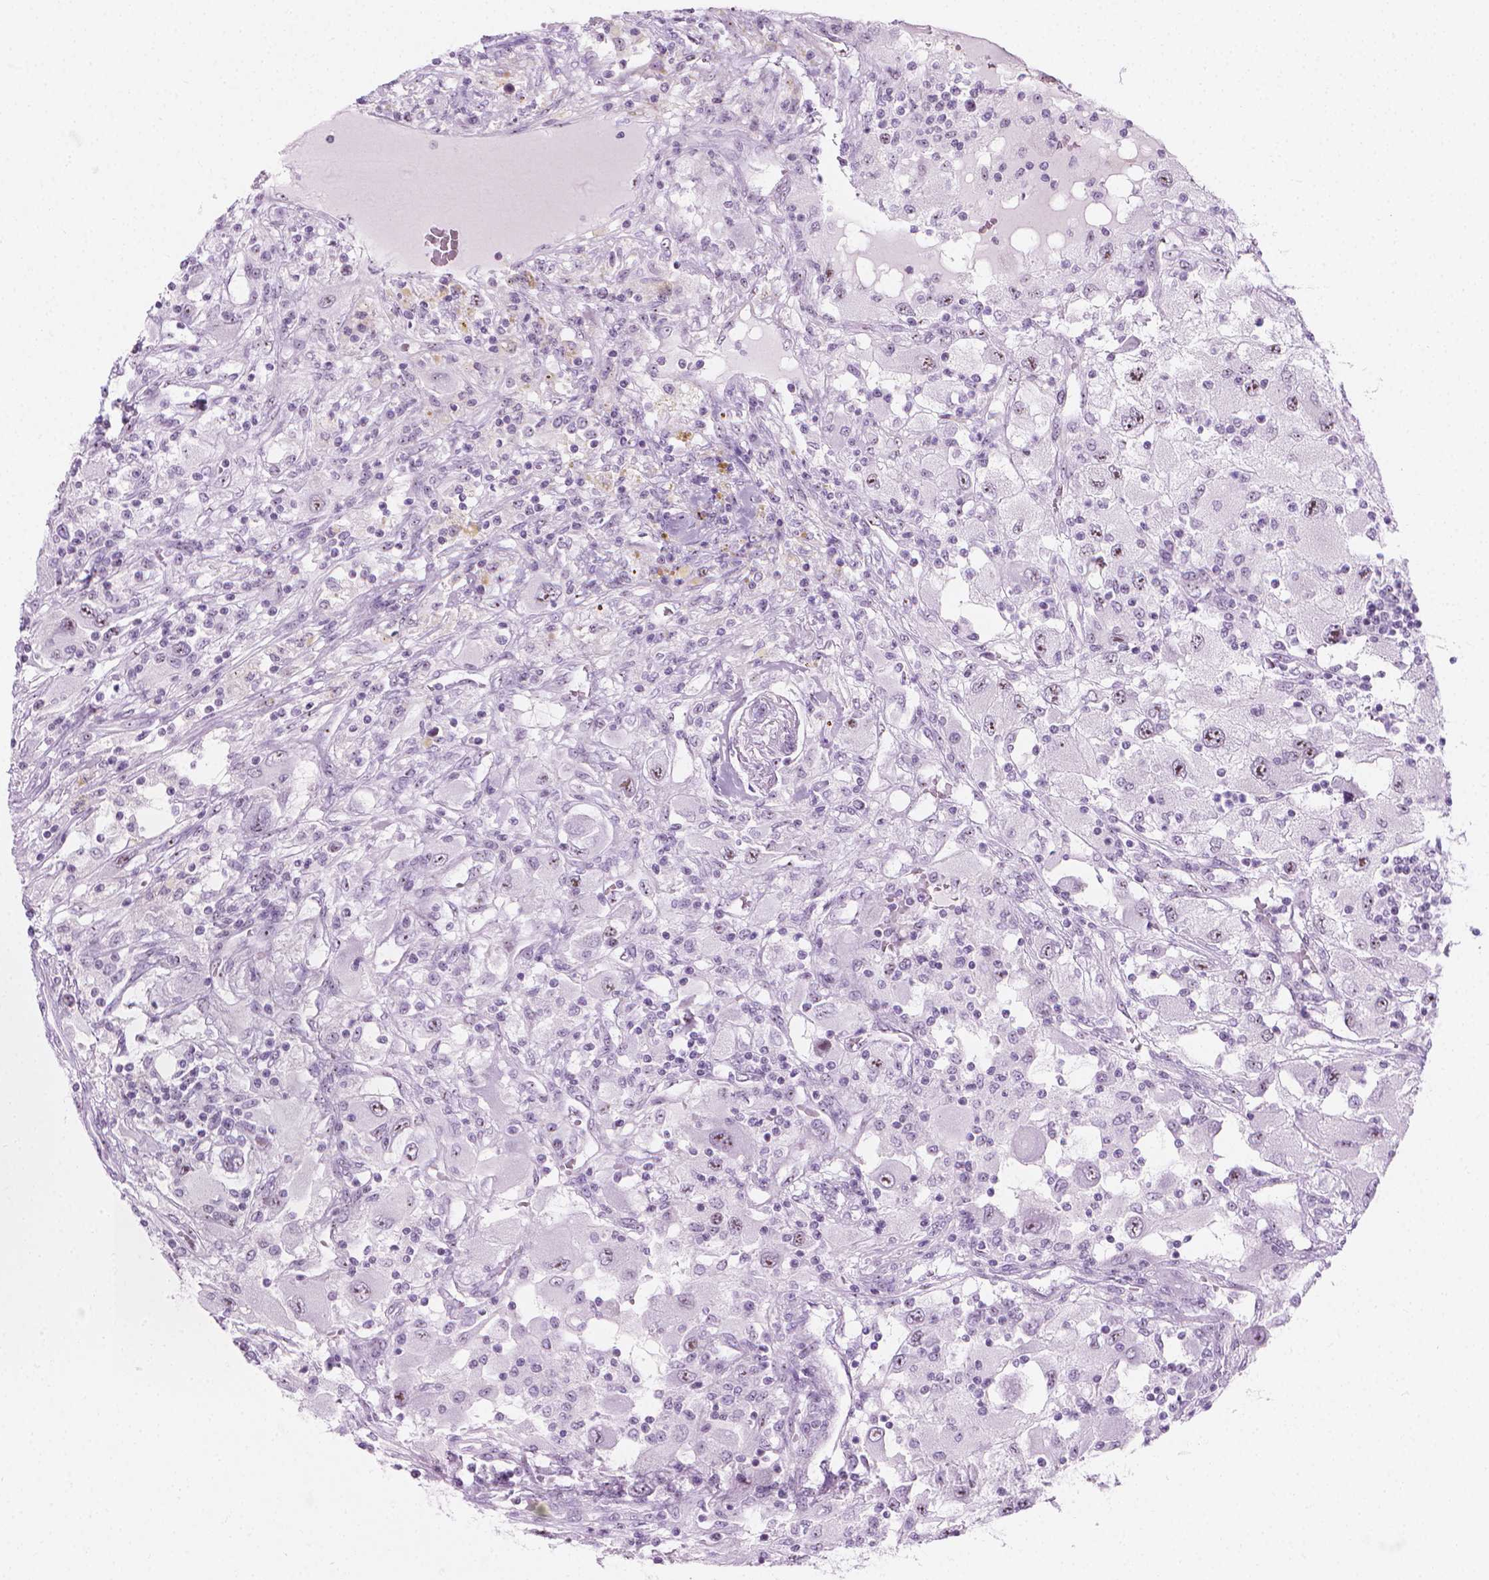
{"staining": {"intensity": "moderate", "quantity": "<25%", "location": "nuclear"}, "tissue": "renal cancer", "cell_type": "Tumor cells", "image_type": "cancer", "snomed": [{"axis": "morphology", "description": "Adenocarcinoma, NOS"}, {"axis": "topography", "description": "Kidney"}], "caption": "Renal adenocarcinoma tissue reveals moderate nuclear positivity in approximately <25% of tumor cells, visualized by immunohistochemistry.", "gene": "NOL7", "patient": {"sex": "female", "age": 67}}